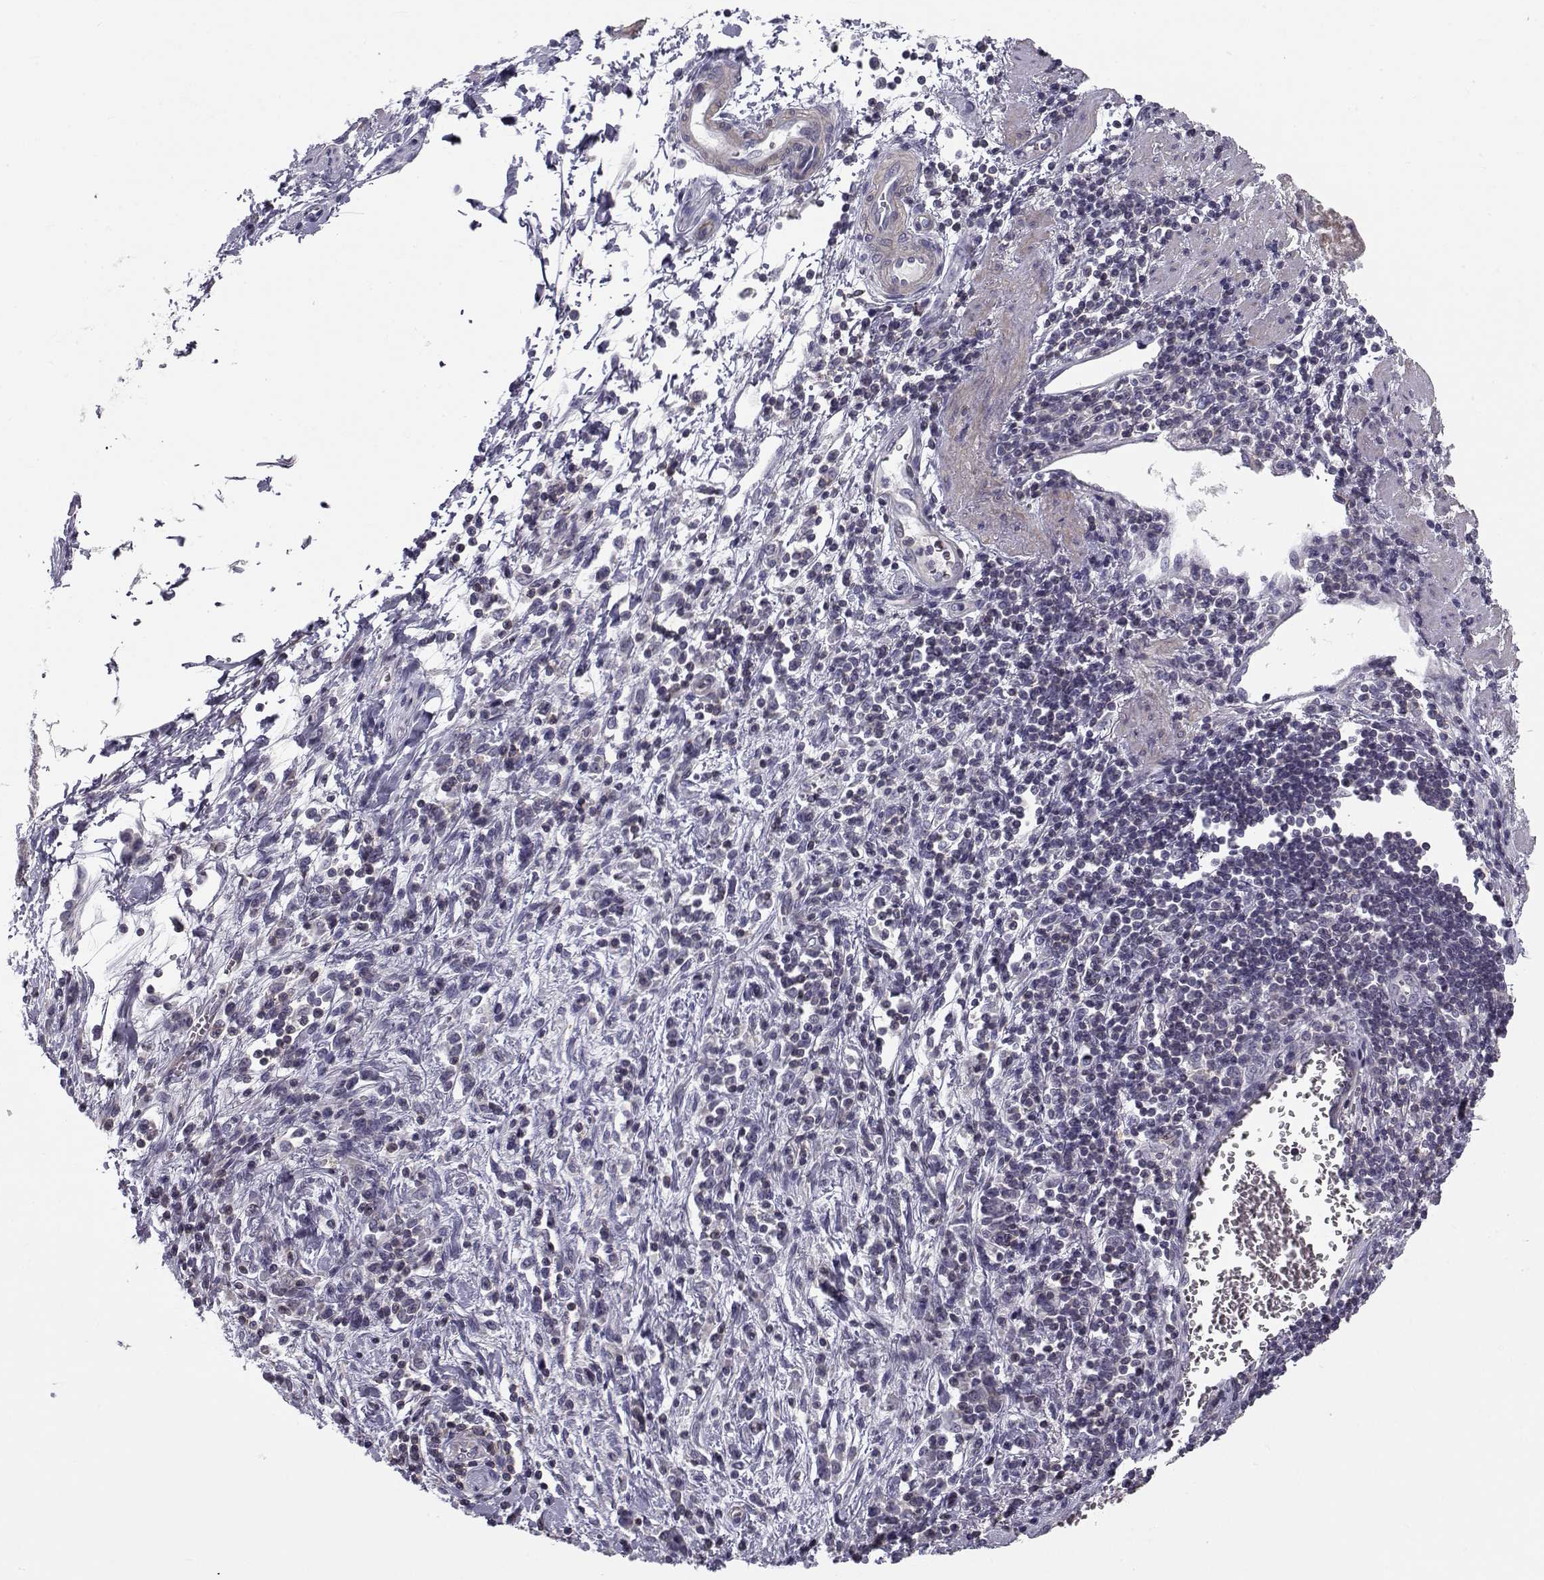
{"staining": {"intensity": "negative", "quantity": "none", "location": "none"}, "tissue": "stomach cancer", "cell_type": "Tumor cells", "image_type": "cancer", "snomed": [{"axis": "morphology", "description": "Adenocarcinoma, NOS"}, {"axis": "topography", "description": "Stomach"}], "caption": "Tumor cells show no significant protein staining in stomach adenocarcinoma.", "gene": "LRRC27", "patient": {"sex": "female", "age": 57}}